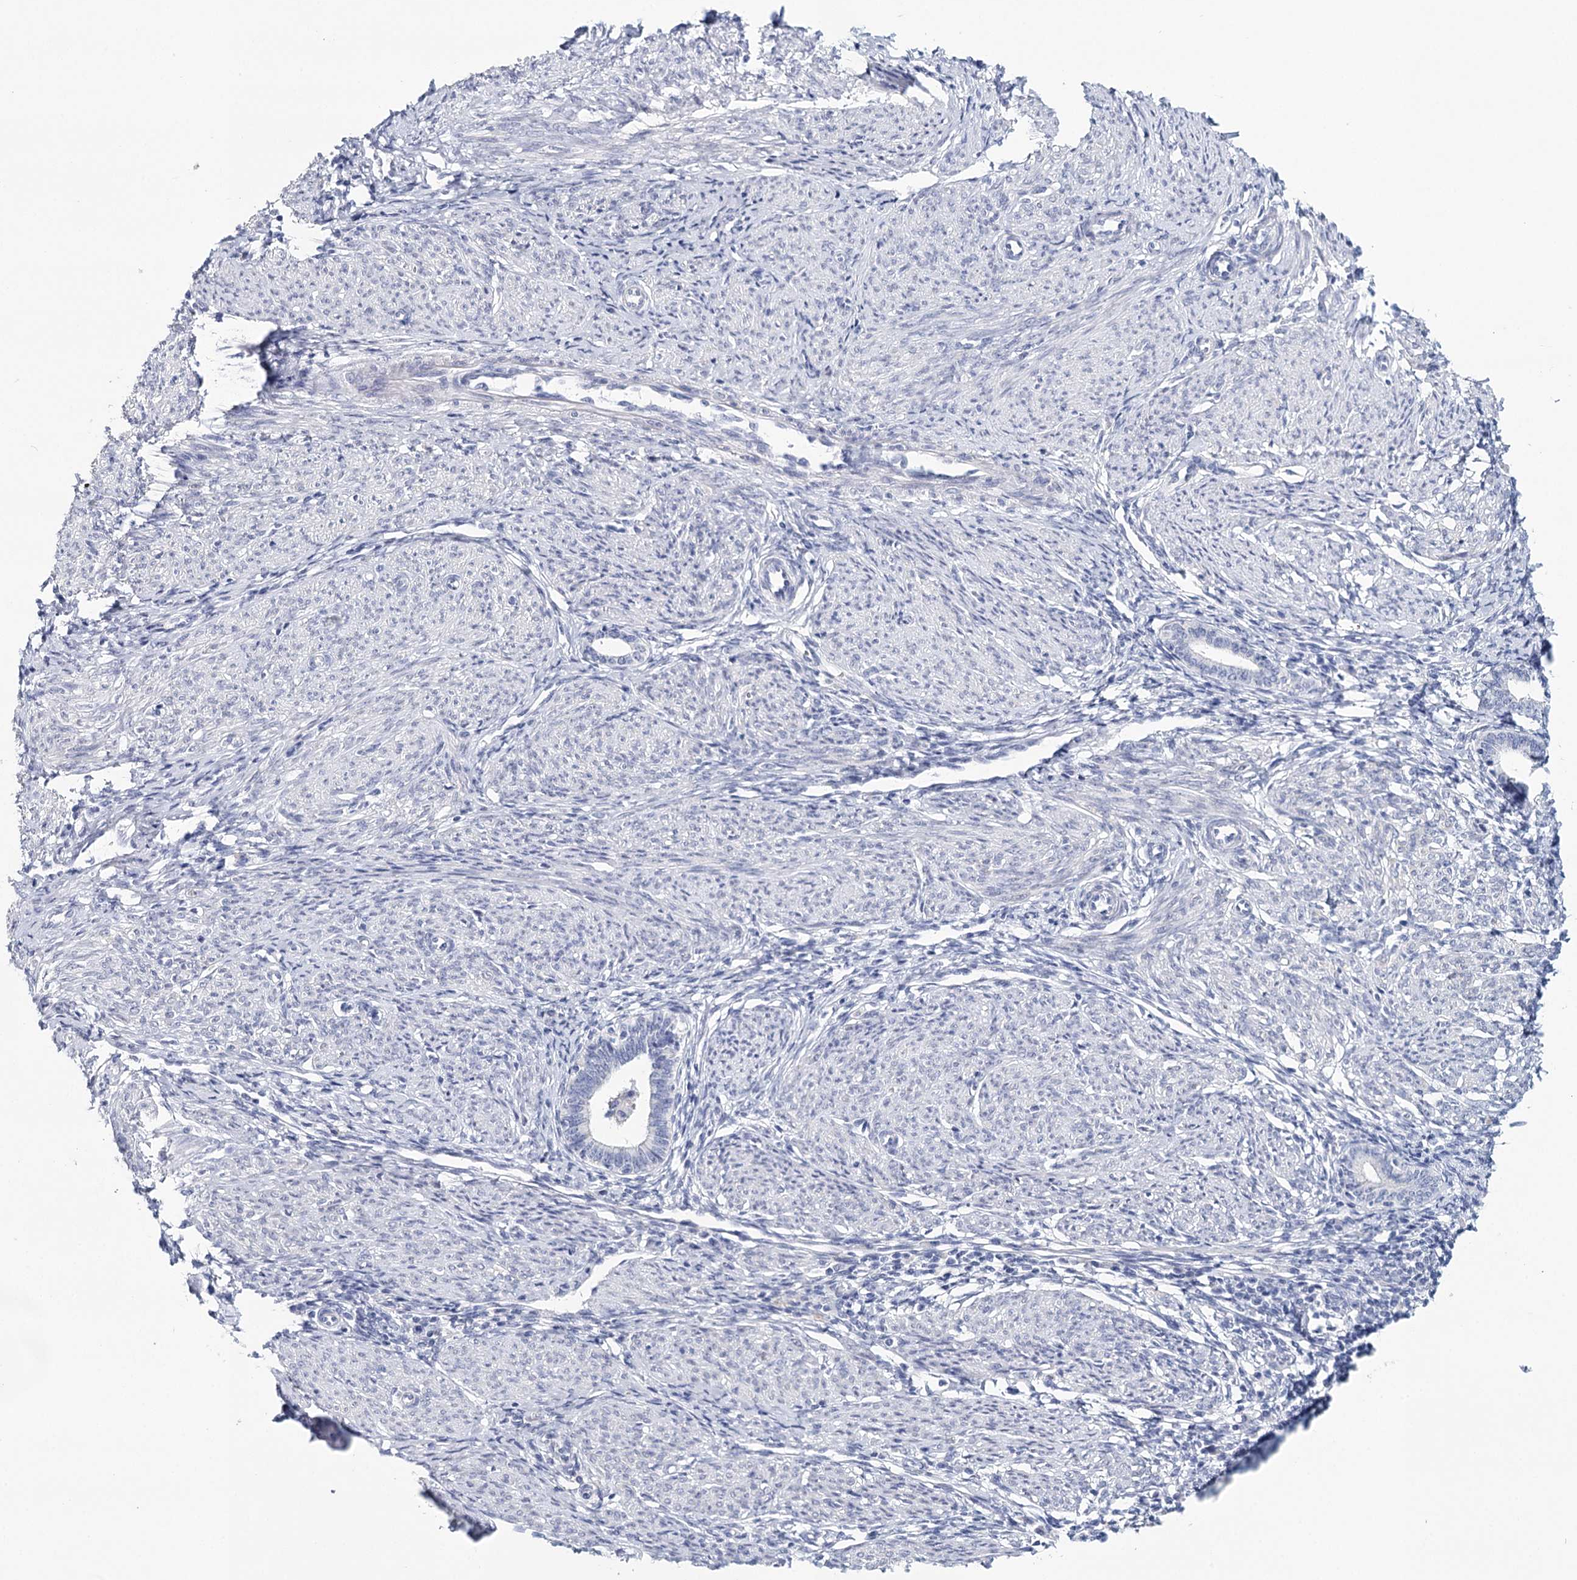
{"staining": {"intensity": "negative", "quantity": "none", "location": "none"}, "tissue": "endometrium", "cell_type": "Cells in endometrial stroma", "image_type": "normal", "snomed": [{"axis": "morphology", "description": "Normal tissue, NOS"}, {"axis": "topography", "description": "Endometrium"}], "caption": "A high-resolution photomicrograph shows IHC staining of unremarkable endometrium, which displays no significant positivity in cells in endometrial stroma.", "gene": "HSPA4L", "patient": {"sex": "female", "age": 72}}